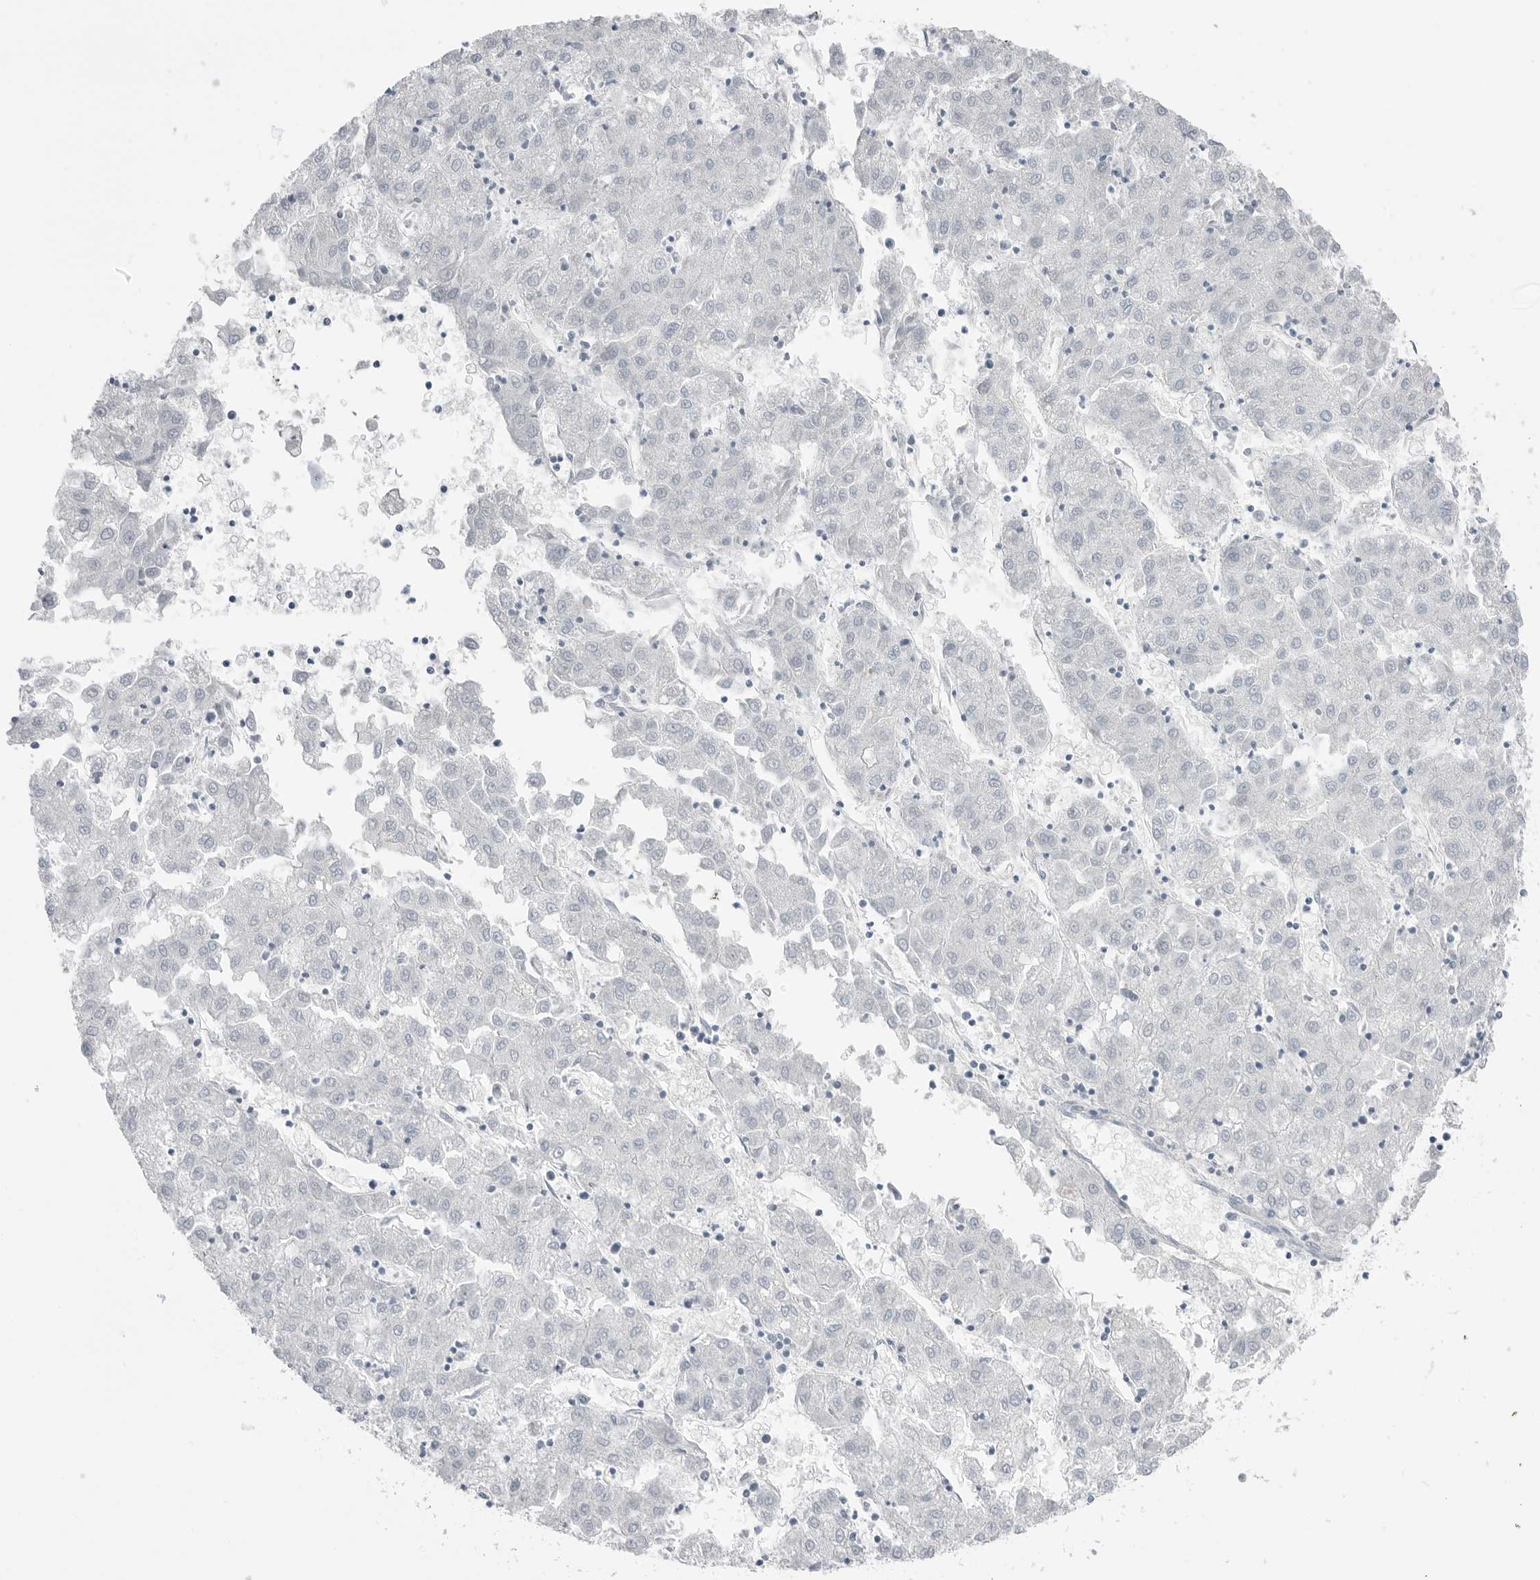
{"staining": {"intensity": "negative", "quantity": "none", "location": "none"}, "tissue": "liver cancer", "cell_type": "Tumor cells", "image_type": "cancer", "snomed": [{"axis": "morphology", "description": "Carcinoma, Hepatocellular, NOS"}, {"axis": "topography", "description": "Liver"}], "caption": "This is an IHC image of human liver hepatocellular carcinoma. There is no staining in tumor cells.", "gene": "ABHD12", "patient": {"sex": "male", "age": 72}}